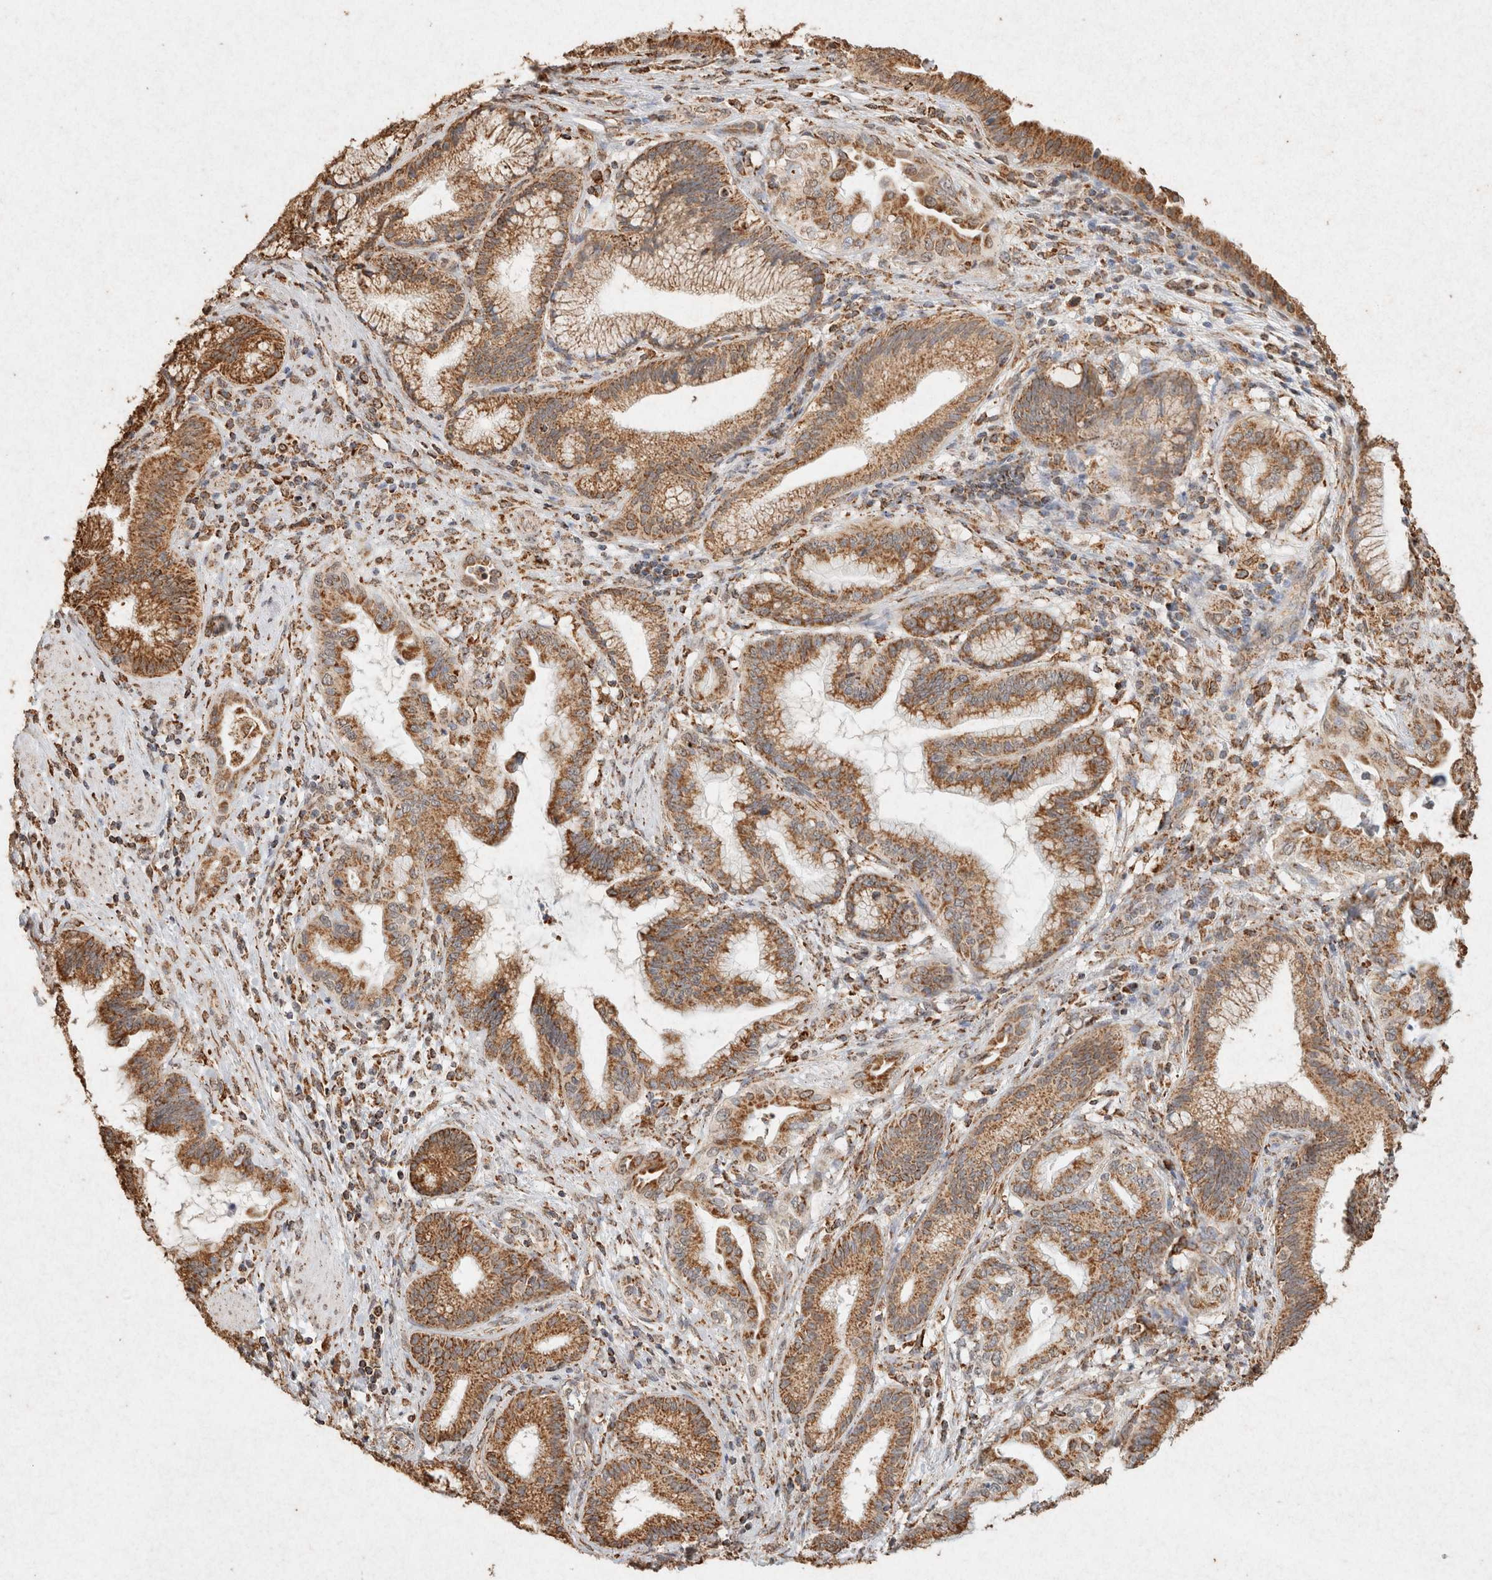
{"staining": {"intensity": "strong", "quantity": ">75%", "location": "cytoplasmic/membranous"}, "tissue": "pancreatic cancer", "cell_type": "Tumor cells", "image_type": "cancer", "snomed": [{"axis": "morphology", "description": "Adenocarcinoma, NOS"}, {"axis": "topography", "description": "Pancreas"}], "caption": "Pancreatic cancer stained with immunohistochemistry displays strong cytoplasmic/membranous expression in about >75% of tumor cells.", "gene": "SDC2", "patient": {"sex": "female", "age": 64}}